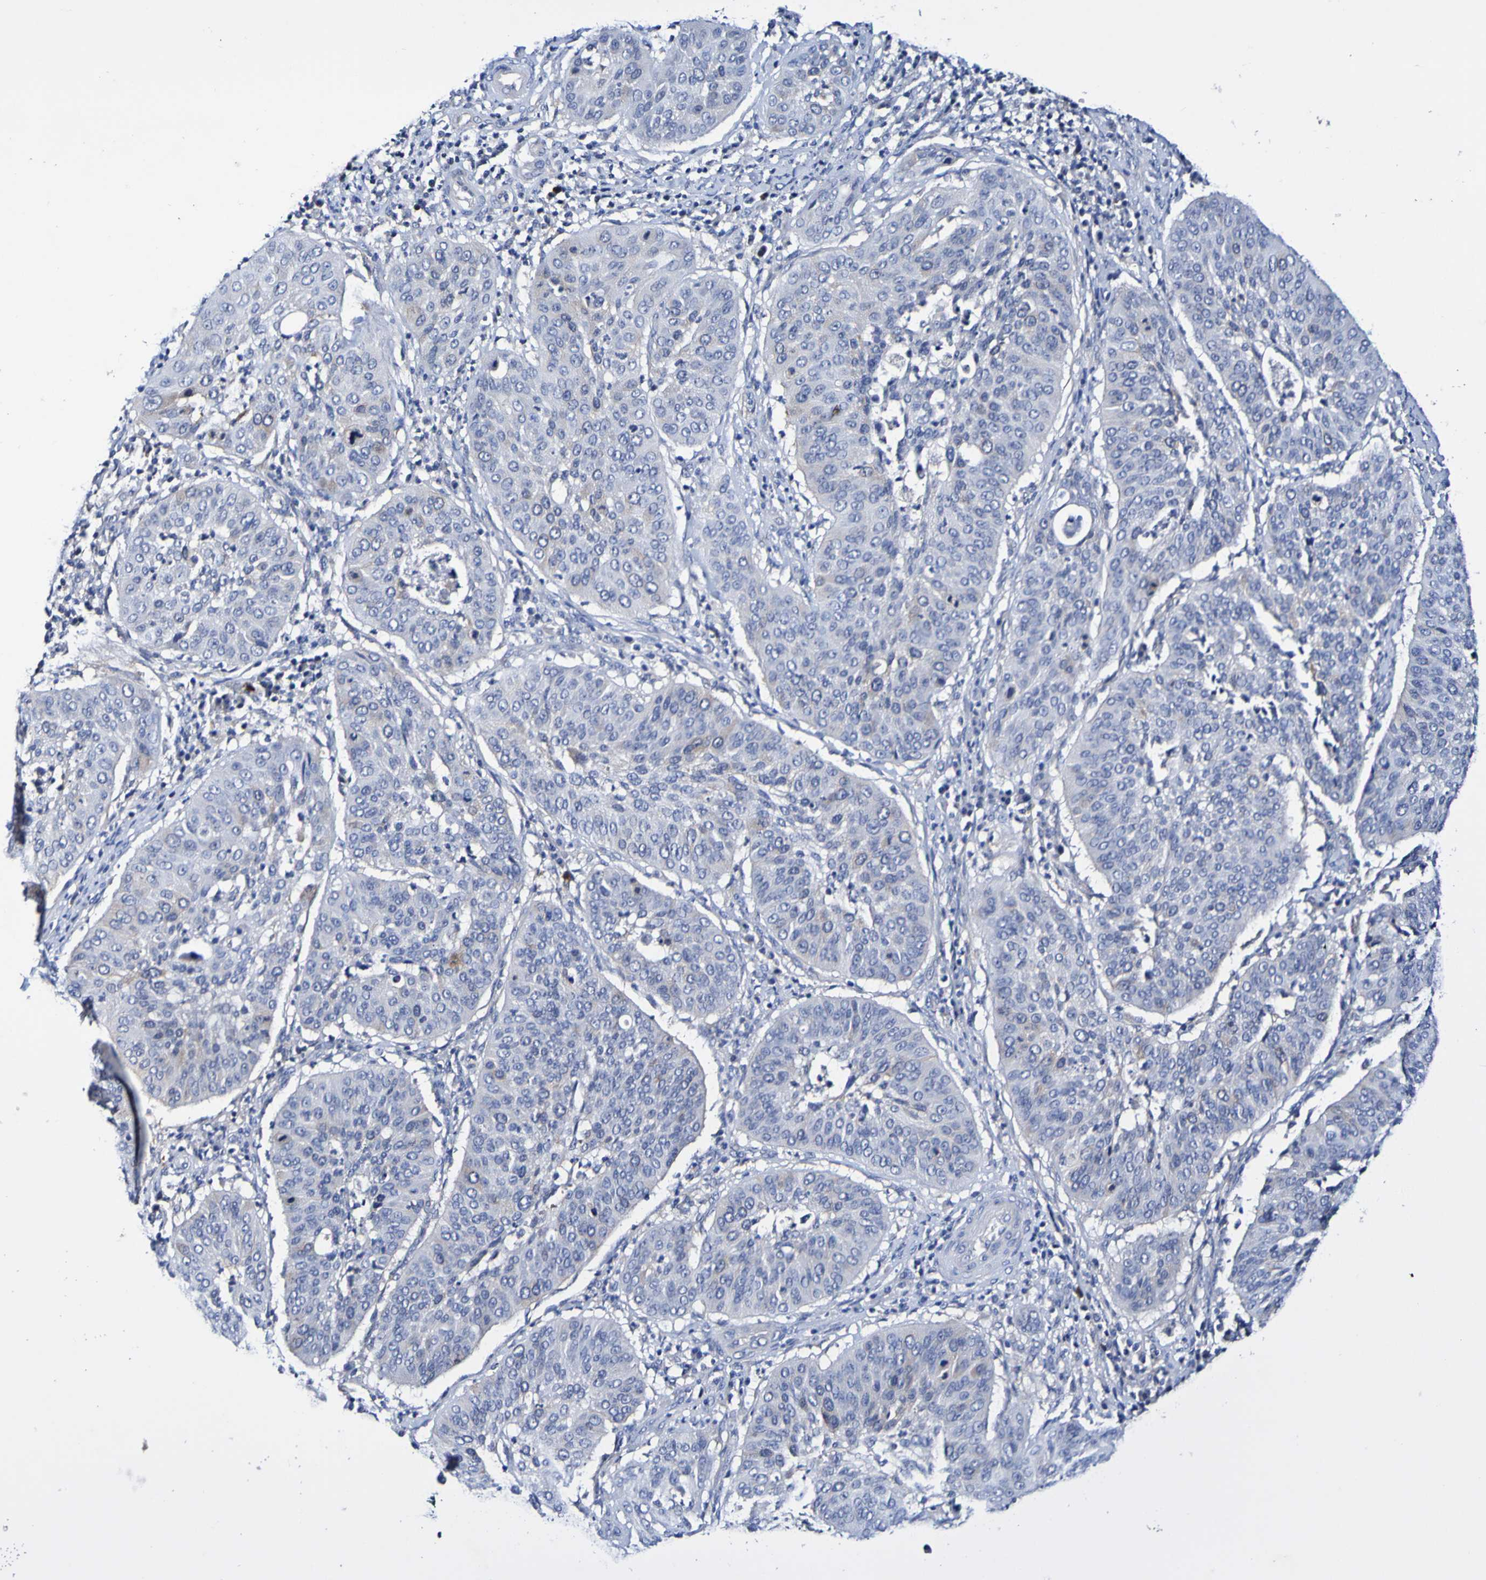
{"staining": {"intensity": "negative", "quantity": "none", "location": "none"}, "tissue": "cervical cancer", "cell_type": "Tumor cells", "image_type": "cancer", "snomed": [{"axis": "morphology", "description": "Normal tissue, NOS"}, {"axis": "morphology", "description": "Squamous cell carcinoma, NOS"}, {"axis": "topography", "description": "Cervix"}], "caption": "This micrograph is of squamous cell carcinoma (cervical) stained with immunohistochemistry to label a protein in brown with the nuclei are counter-stained blue. There is no positivity in tumor cells.", "gene": "ACVR1C", "patient": {"sex": "female", "age": 39}}